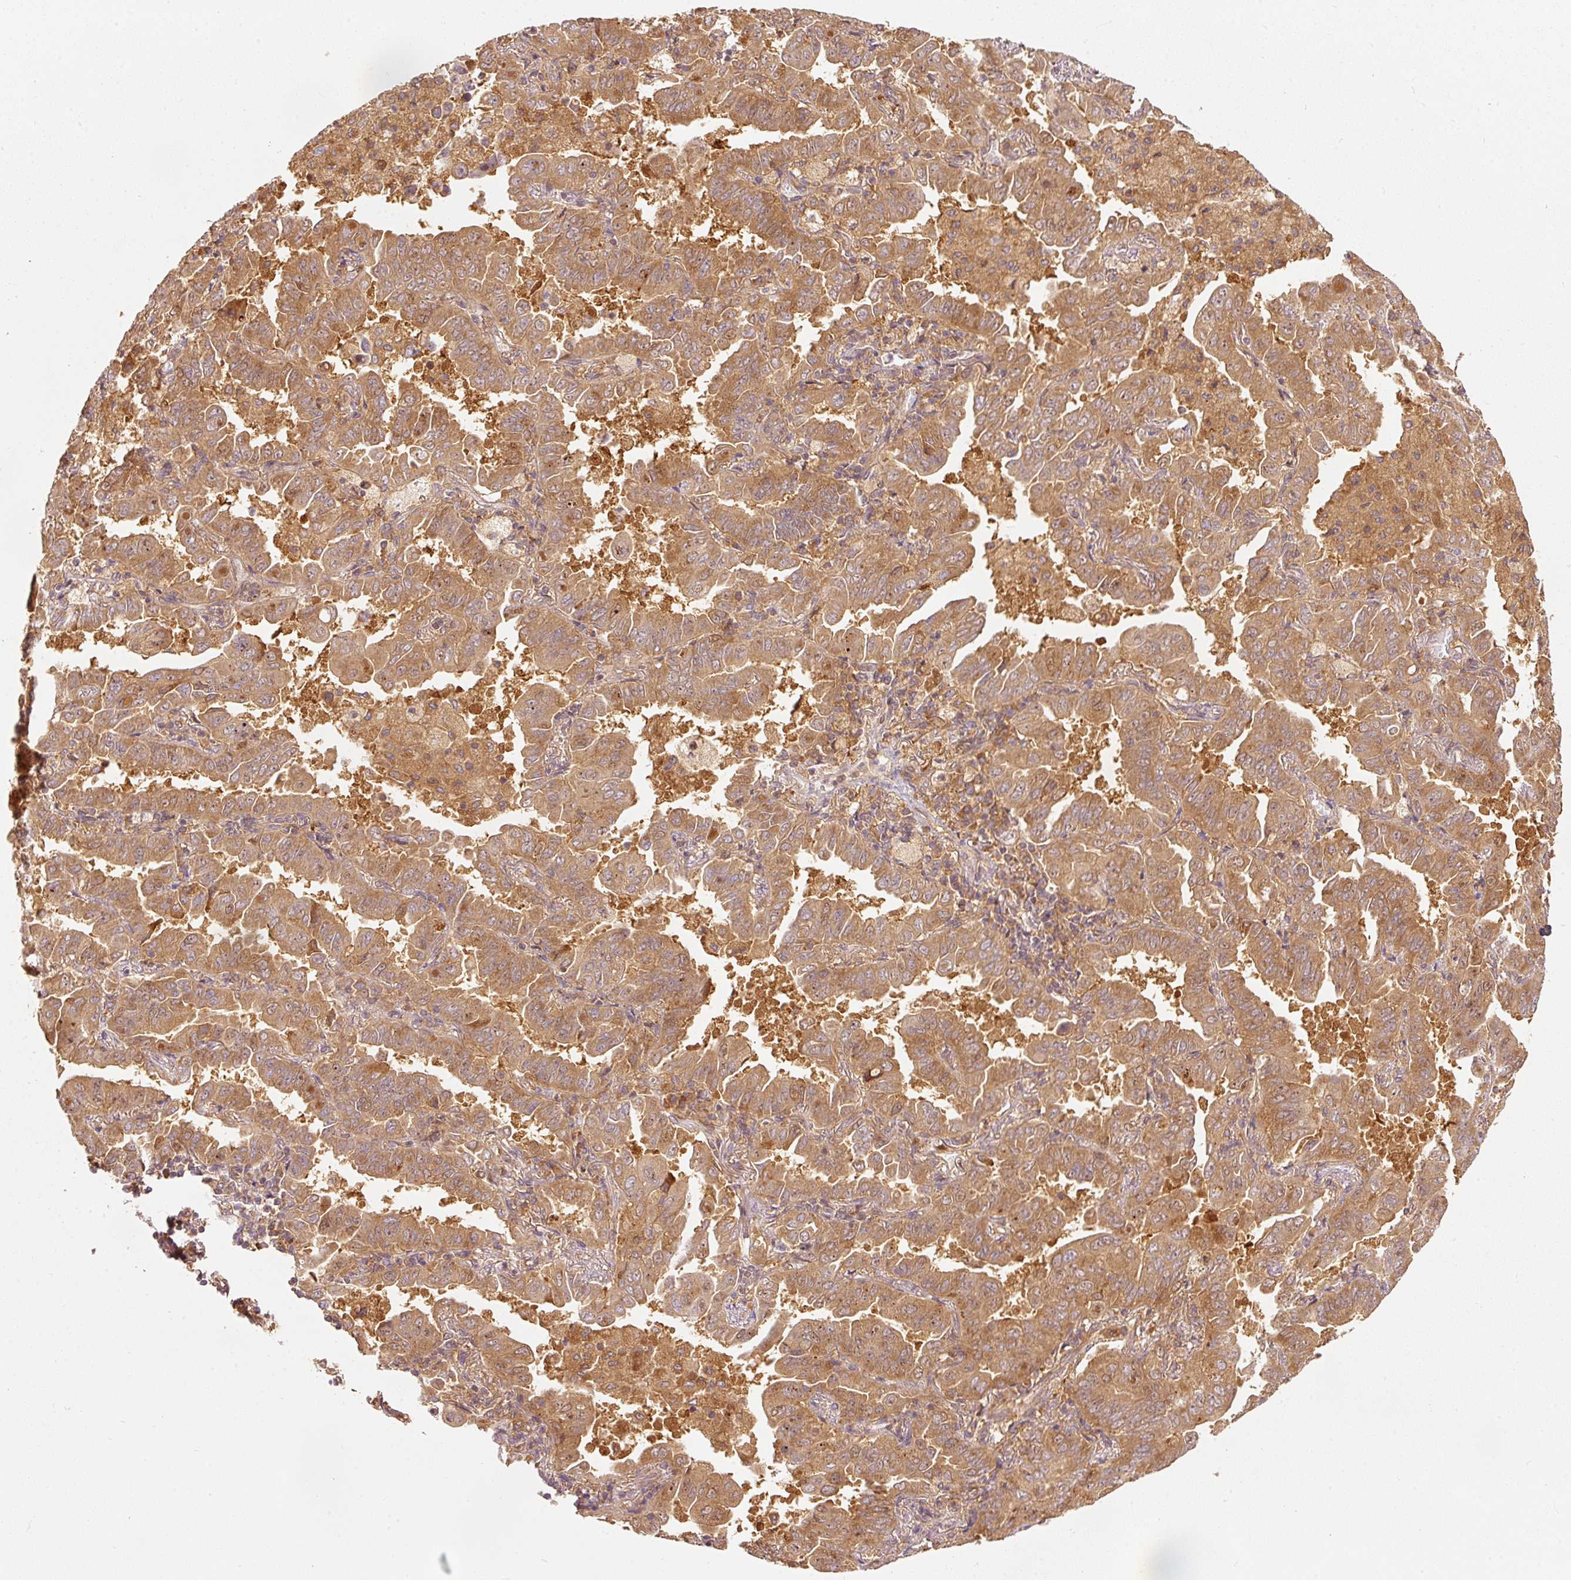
{"staining": {"intensity": "moderate", "quantity": ">75%", "location": "cytoplasmic/membranous"}, "tissue": "lung cancer", "cell_type": "Tumor cells", "image_type": "cancer", "snomed": [{"axis": "morphology", "description": "Adenocarcinoma, NOS"}, {"axis": "topography", "description": "Lung"}], "caption": "The micrograph exhibits a brown stain indicating the presence of a protein in the cytoplasmic/membranous of tumor cells in lung cancer. Immunohistochemistry (ihc) stains the protein in brown and the nuclei are stained blue.", "gene": "EIF3B", "patient": {"sex": "male", "age": 64}}